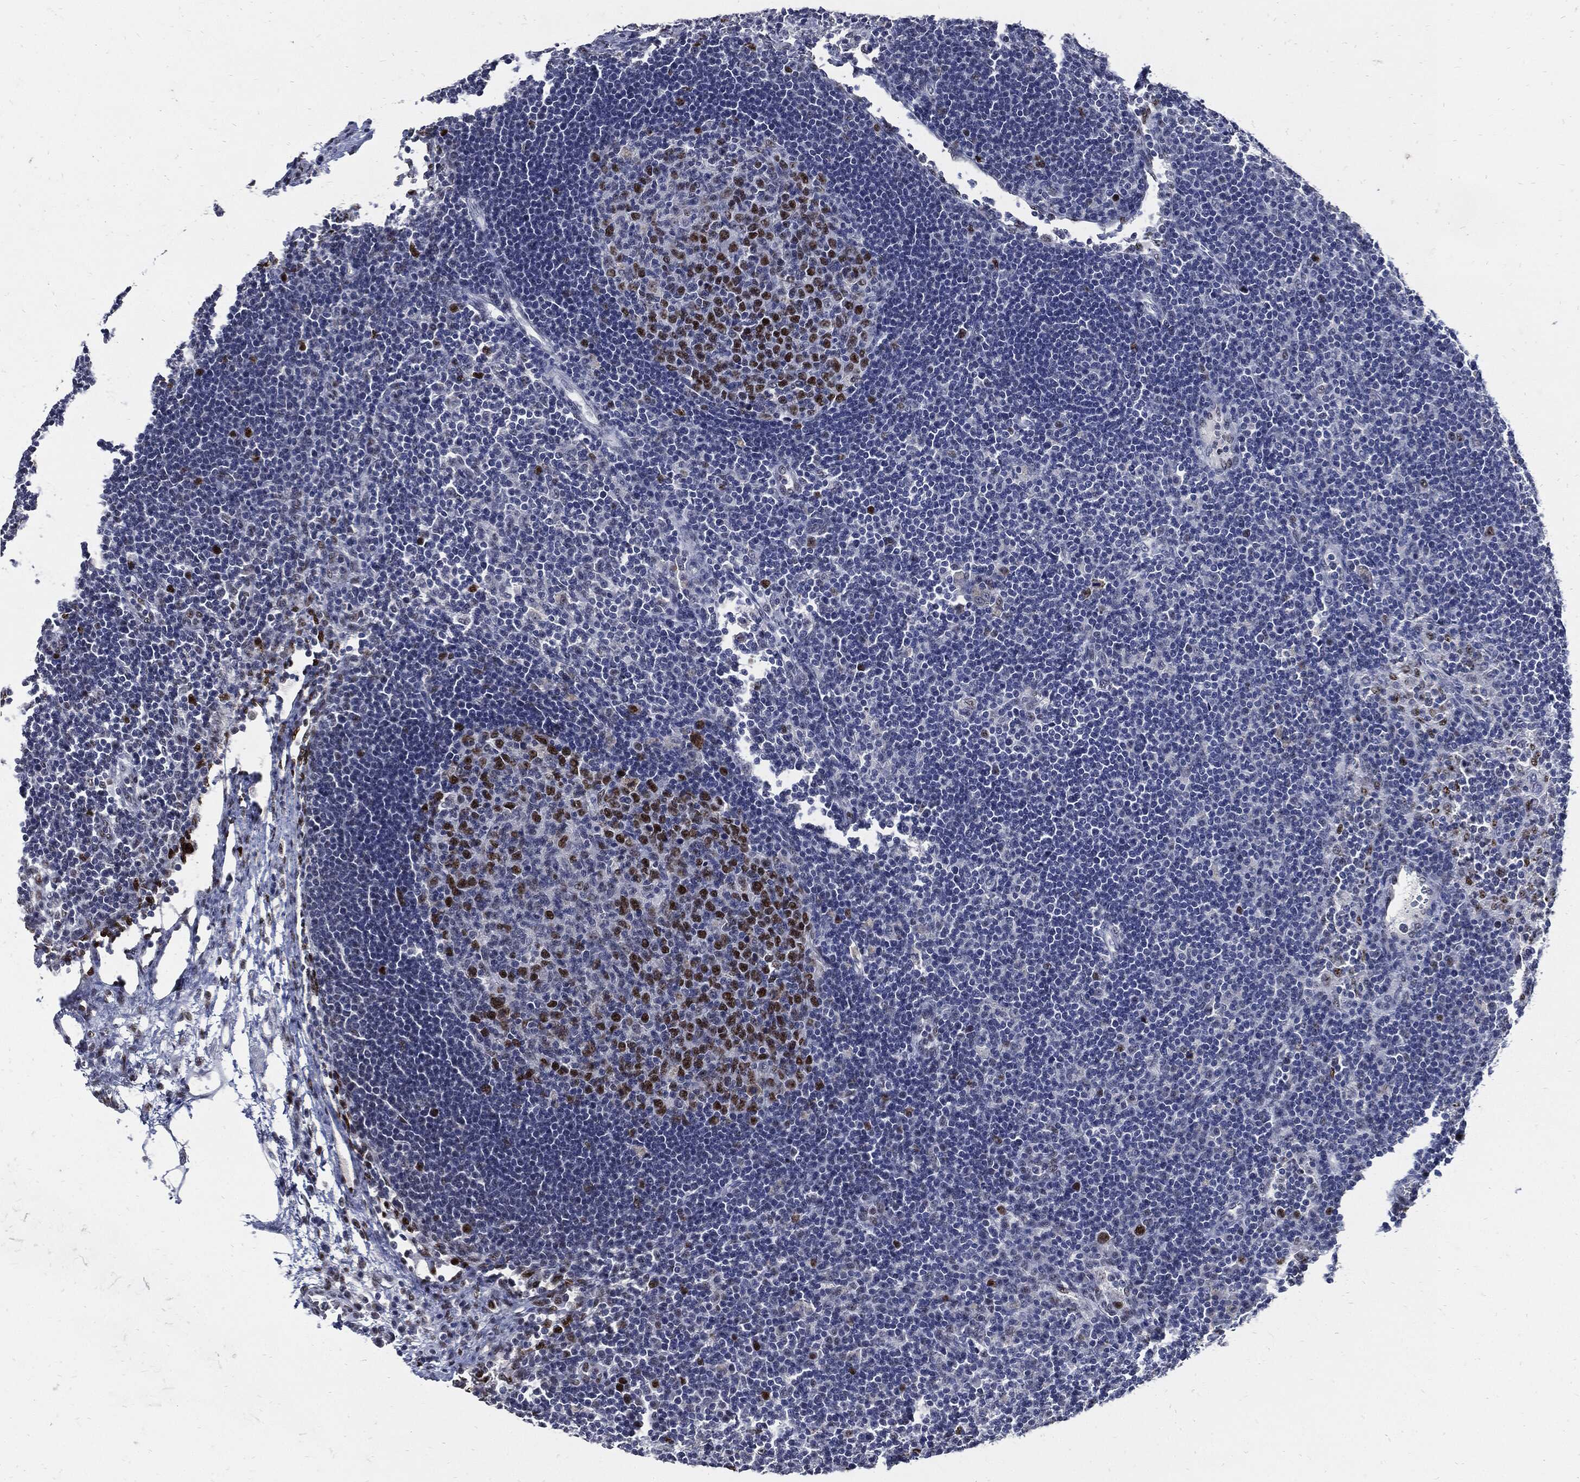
{"staining": {"intensity": "strong", "quantity": "<25%", "location": "nuclear"}, "tissue": "lymph node", "cell_type": "Germinal center cells", "image_type": "normal", "snomed": [{"axis": "morphology", "description": "Normal tissue, NOS"}, {"axis": "topography", "description": "Lymph node"}], "caption": "Immunohistochemical staining of benign lymph node demonstrates medium levels of strong nuclear expression in approximately <25% of germinal center cells.", "gene": "NBN", "patient": {"sex": "female", "age": 67}}